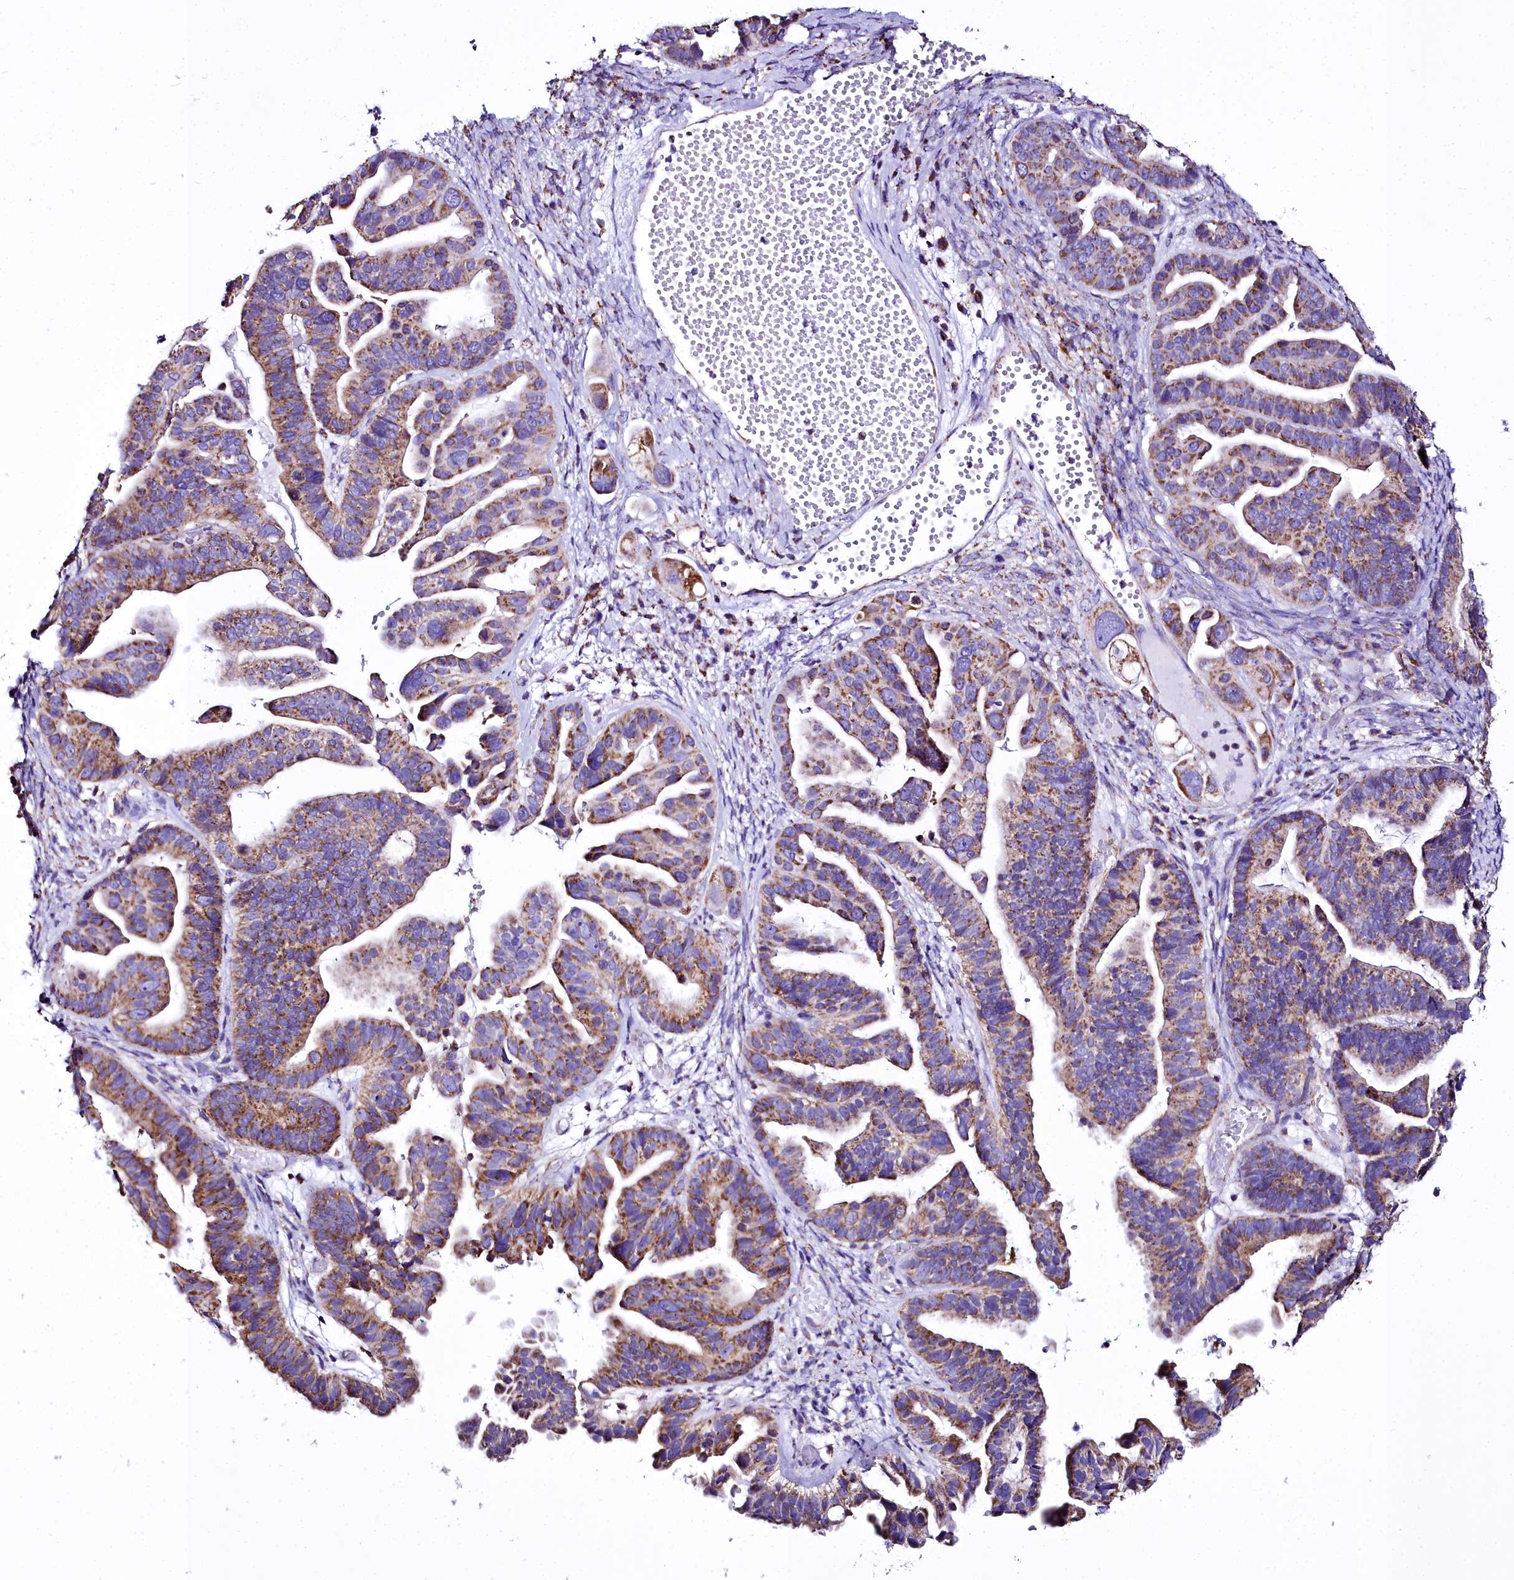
{"staining": {"intensity": "moderate", "quantity": ">75%", "location": "cytoplasmic/membranous"}, "tissue": "ovarian cancer", "cell_type": "Tumor cells", "image_type": "cancer", "snomed": [{"axis": "morphology", "description": "Cystadenocarcinoma, serous, NOS"}, {"axis": "topography", "description": "Ovary"}], "caption": "Brown immunohistochemical staining in human ovarian cancer (serous cystadenocarcinoma) displays moderate cytoplasmic/membranous positivity in about >75% of tumor cells.", "gene": "WDFY3", "patient": {"sex": "female", "age": 56}}